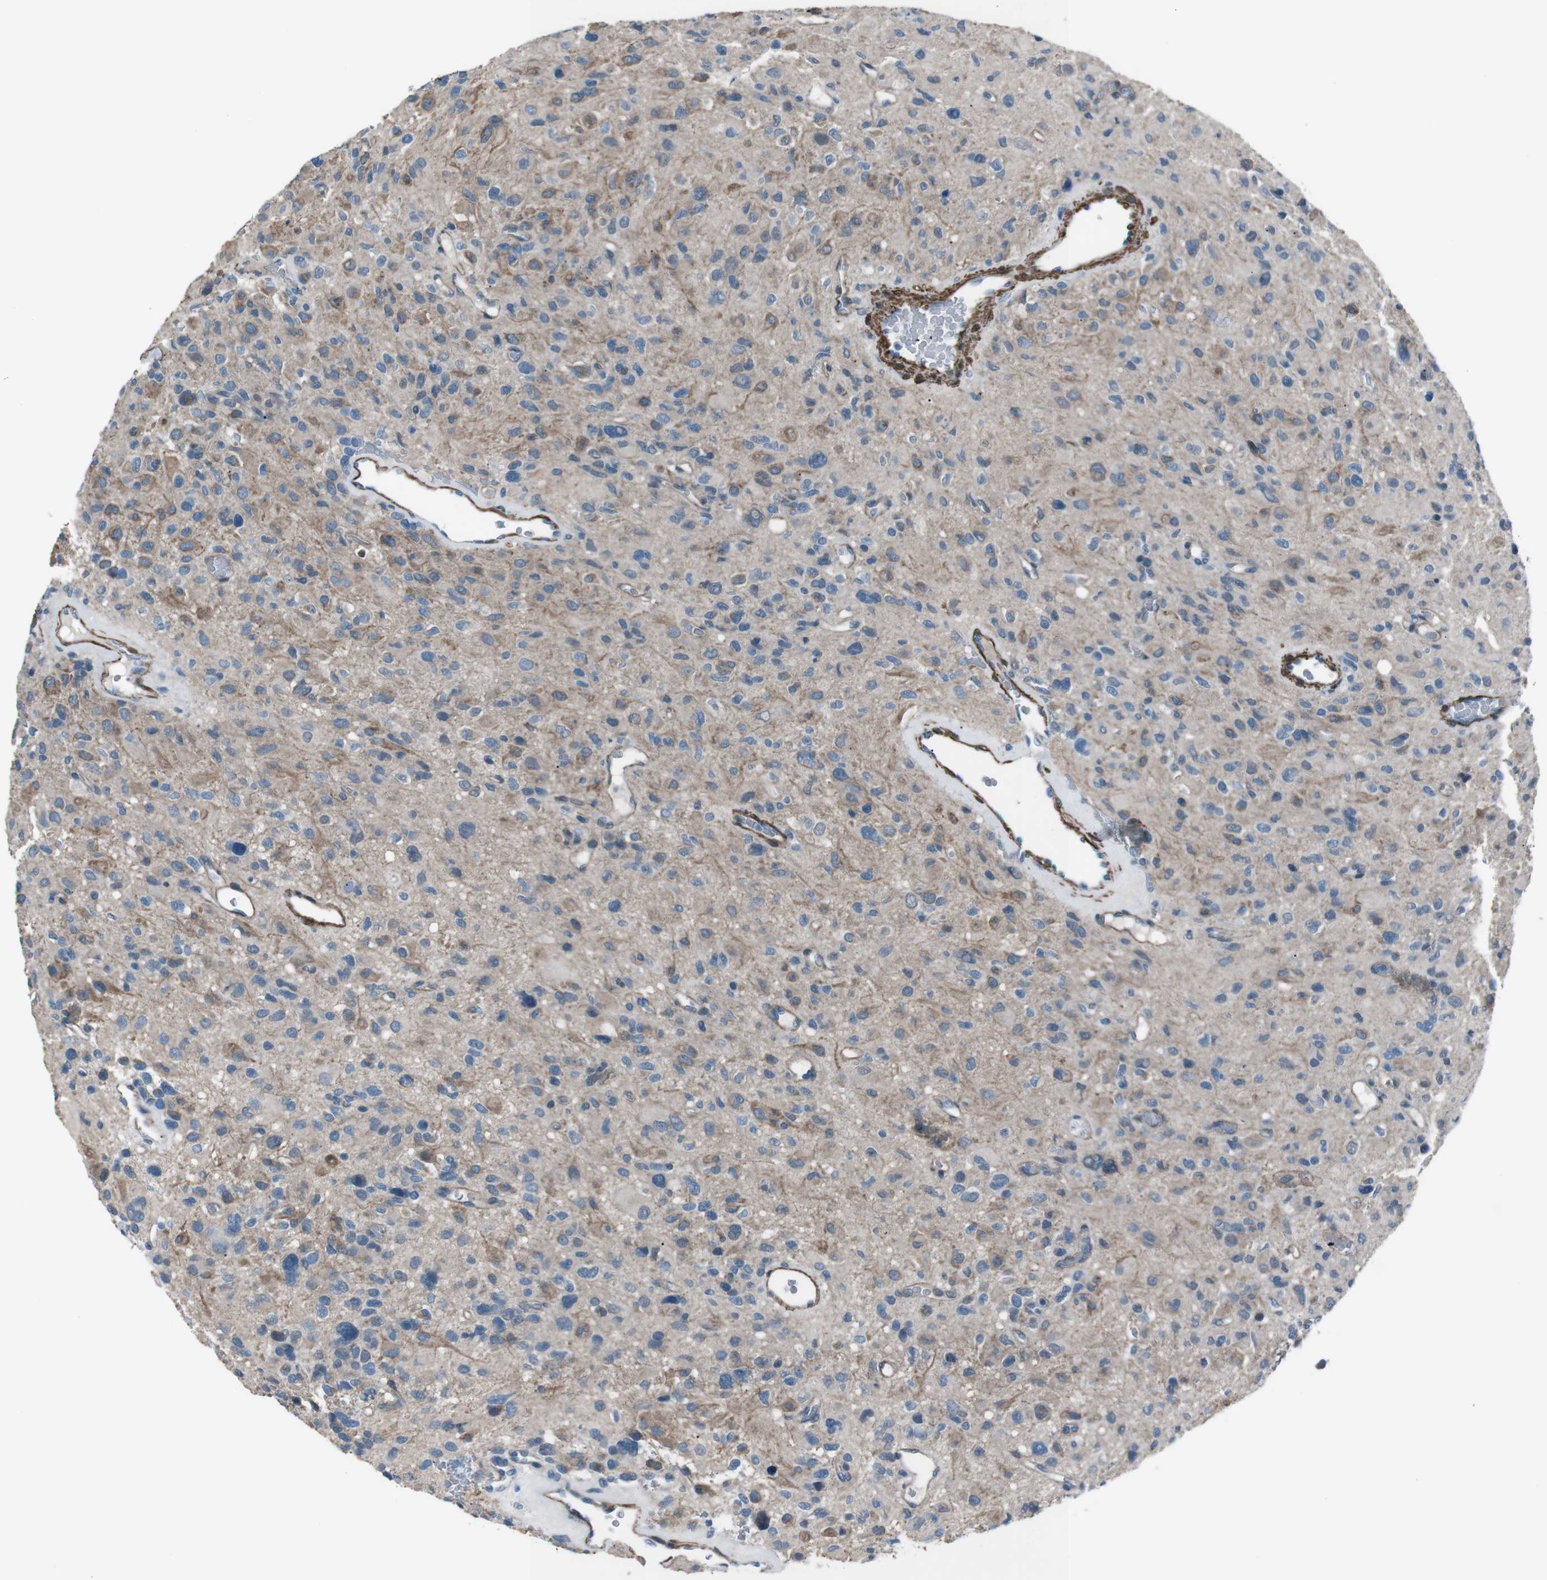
{"staining": {"intensity": "moderate", "quantity": "<25%", "location": "cytoplasmic/membranous"}, "tissue": "glioma", "cell_type": "Tumor cells", "image_type": "cancer", "snomed": [{"axis": "morphology", "description": "Glioma, malignant, High grade"}, {"axis": "topography", "description": "Brain"}], "caption": "The immunohistochemical stain shows moderate cytoplasmic/membranous positivity in tumor cells of malignant glioma (high-grade) tissue.", "gene": "PDLIM5", "patient": {"sex": "male", "age": 48}}